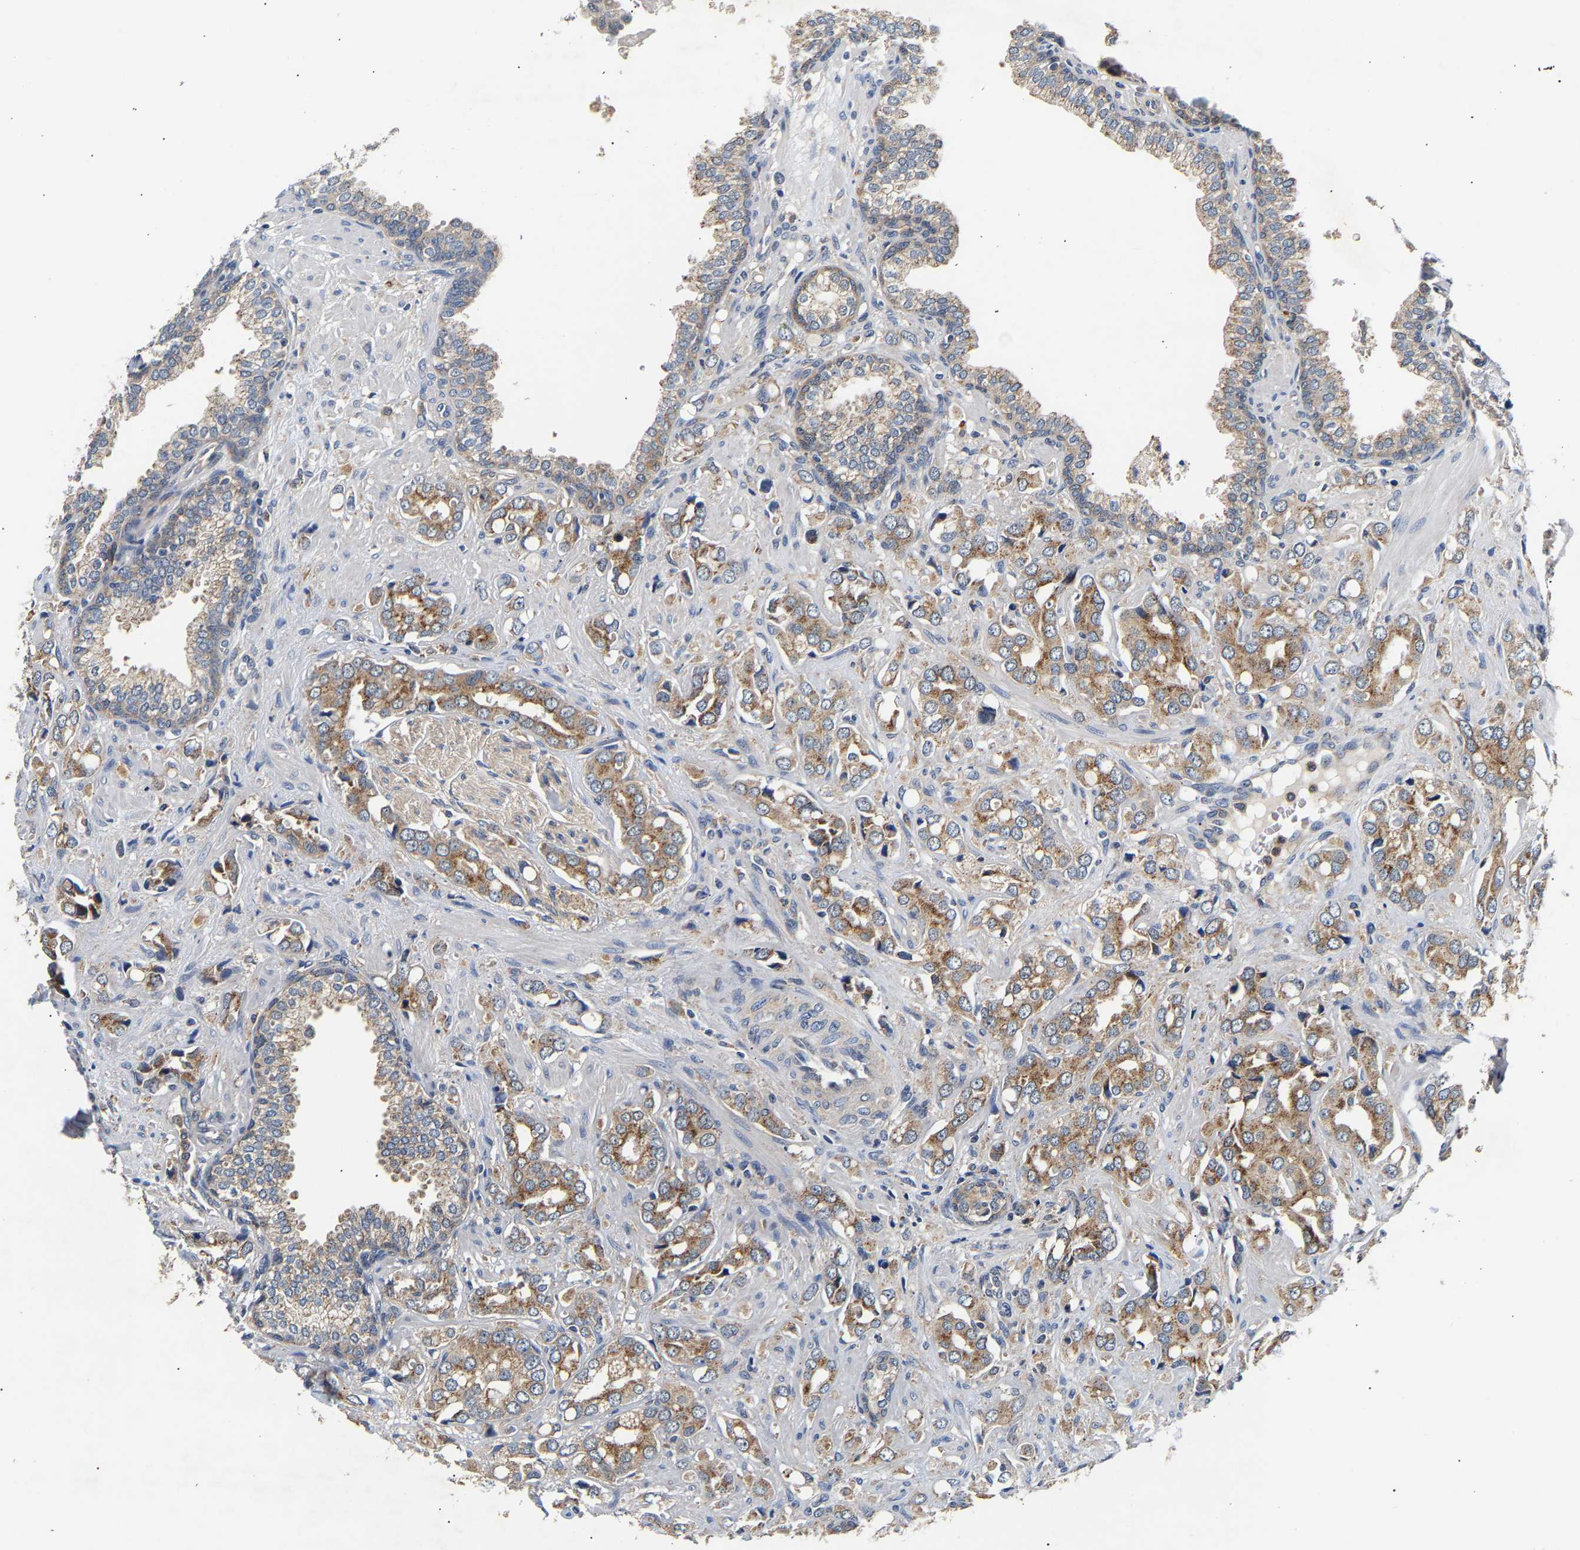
{"staining": {"intensity": "moderate", "quantity": ">75%", "location": "cytoplasmic/membranous"}, "tissue": "prostate cancer", "cell_type": "Tumor cells", "image_type": "cancer", "snomed": [{"axis": "morphology", "description": "Adenocarcinoma, High grade"}, {"axis": "topography", "description": "Prostate"}], "caption": "Immunohistochemistry (DAB) staining of human prostate cancer shows moderate cytoplasmic/membranous protein positivity in about >75% of tumor cells. (brown staining indicates protein expression, while blue staining denotes nuclei).", "gene": "PPID", "patient": {"sex": "male", "age": 52}}